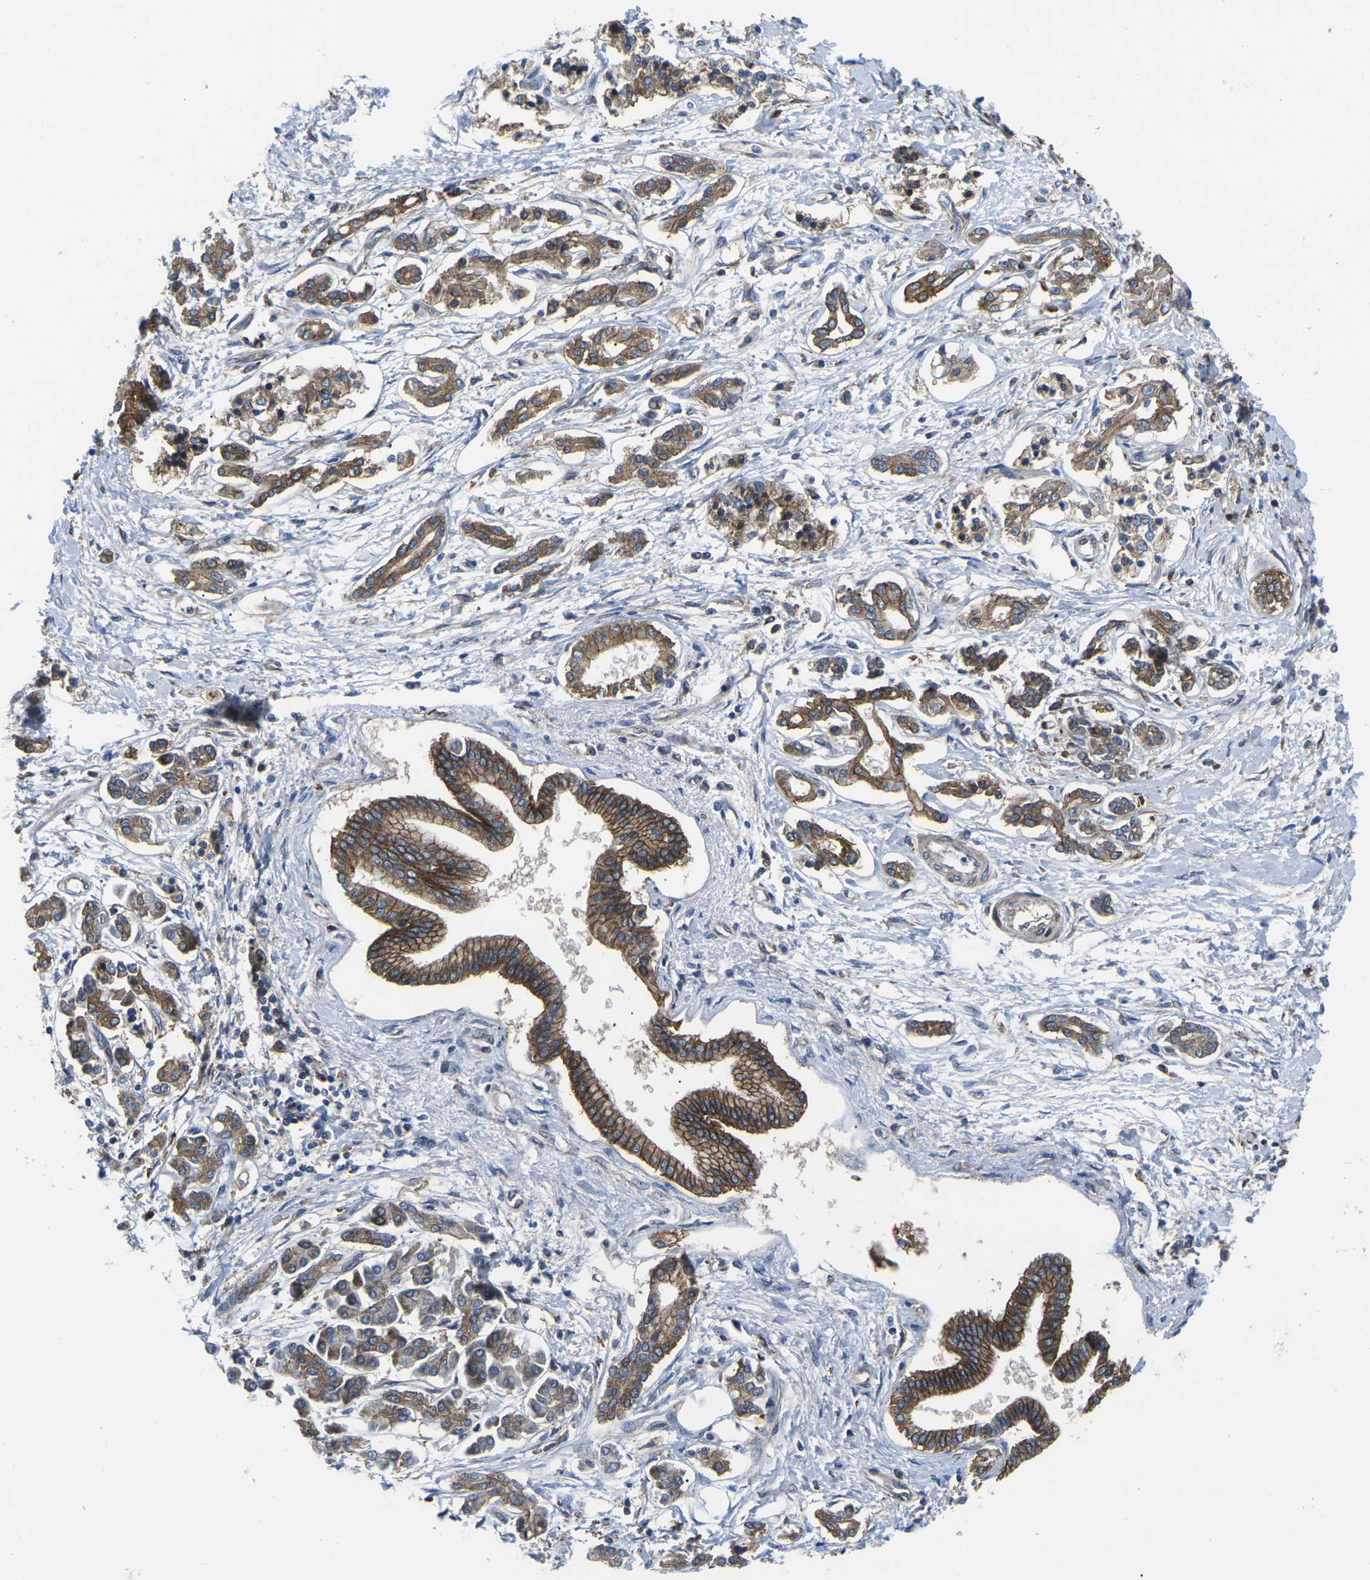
{"staining": {"intensity": "moderate", "quantity": ">75%", "location": "cytoplasmic/membranous"}, "tissue": "pancreatic cancer", "cell_type": "Tumor cells", "image_type": "cancer", "snomed": [{"axis": "morphology", "description": "Adenocarcinoma, NOS"}, {"axis": "topography", "description": "Pancreas"}], "caption": "IHC photomicrograph of neoplastic tissue: human adenocarcinoma (pancreatic) stained using immunohistochemistry (IHC) exhibits medium levels of moderate protein expression localized specifically in the cytoplasmic/membranous of tumor cells, appearing as a cytoplasmic/membranous brown color.", "gene": "DLG1", "patient": {"sex": "male", "age": 56}}